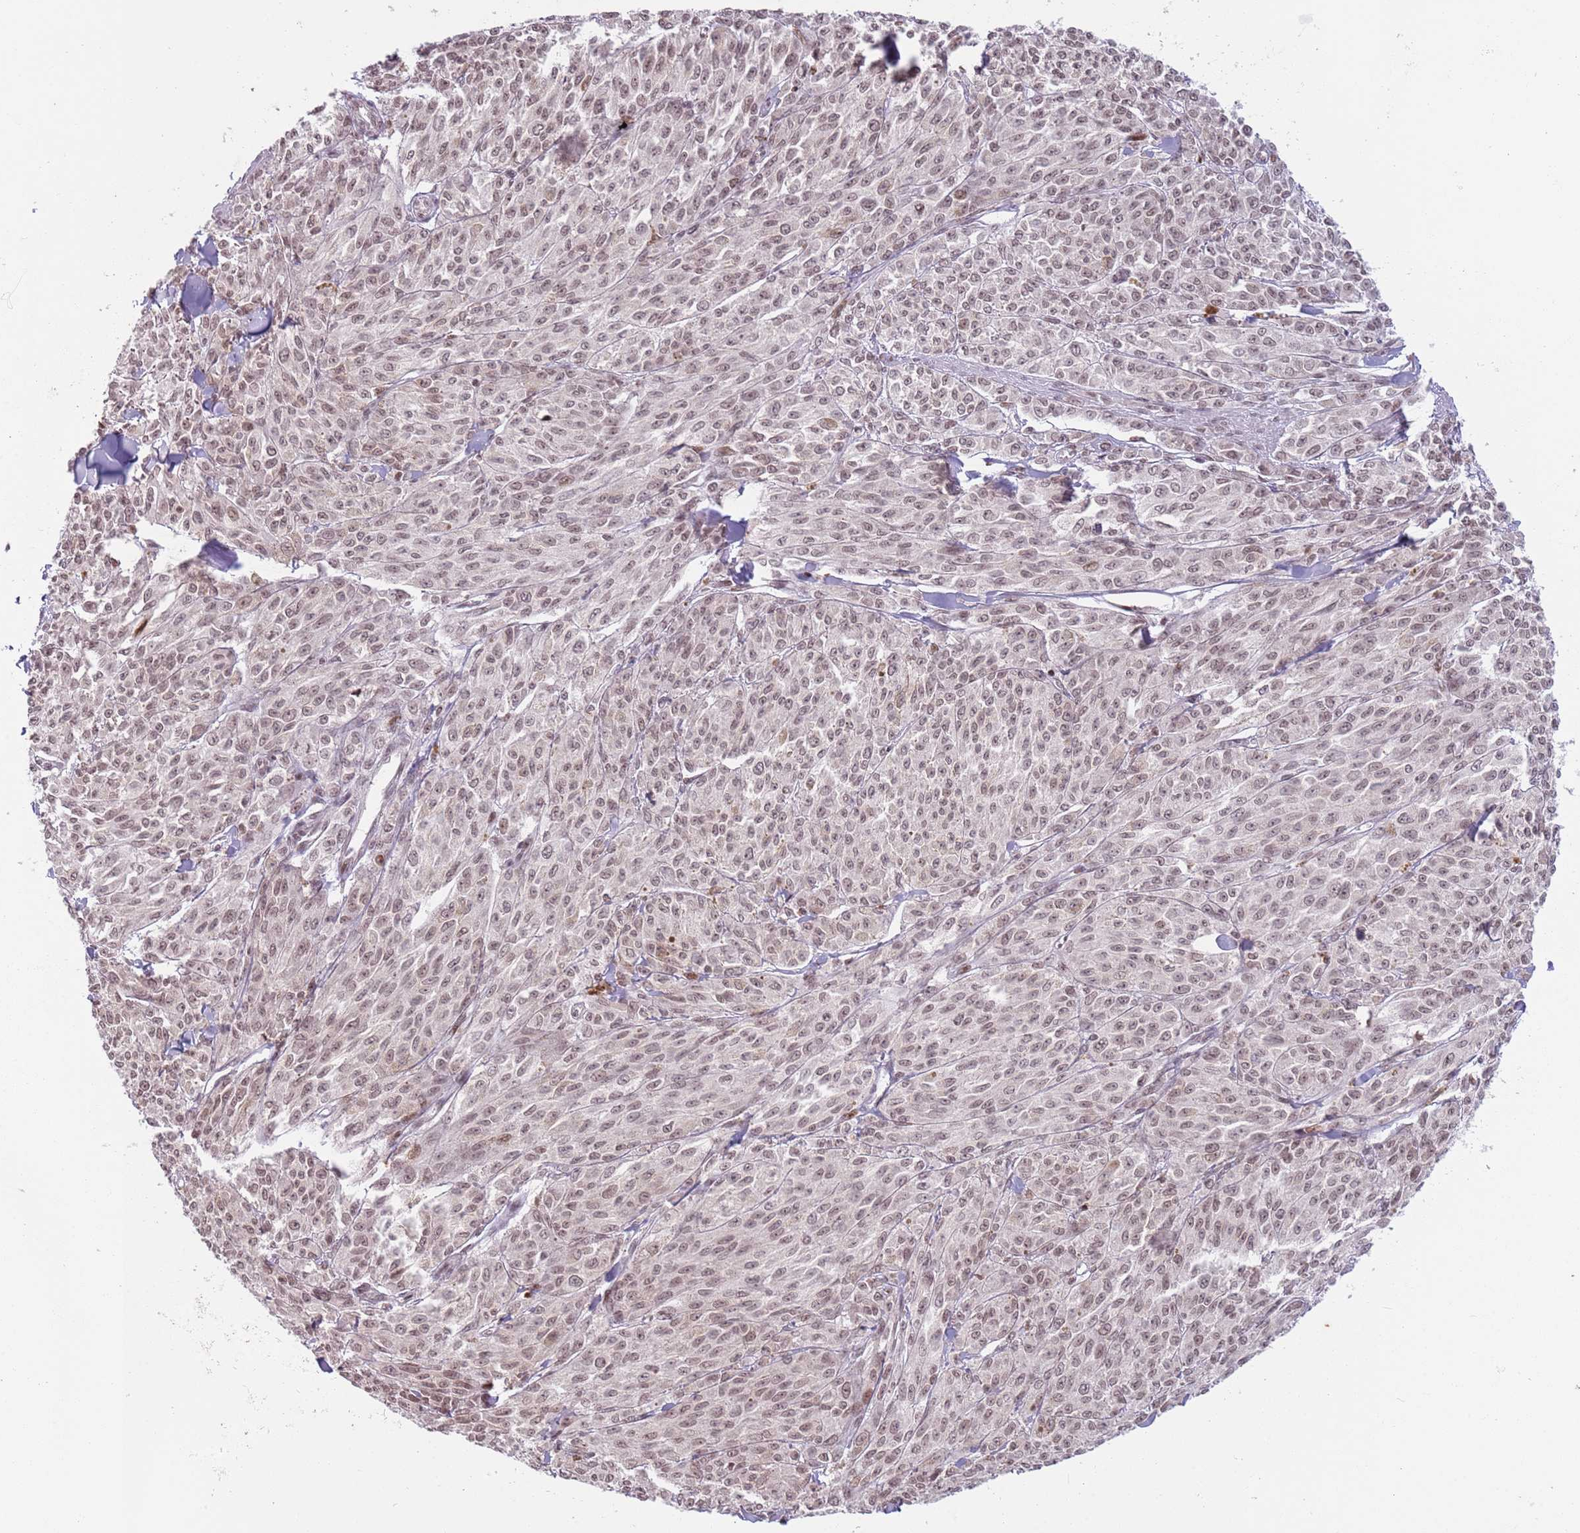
{"staining": {"intensity": "moderate", "quantity": ">75%", "location": "nuclear"}, "tissue": "melanoma", "cell_type": "Tumor cells", "image_type": "cancer", "snomed": [{"axis": "morphology", "description": "Malignant melanoma, NOS"}, {"axis": "topography", "description": "Skin"}], "caption": "Malignant melanoma stained for a protein displays moderate nuclear positivity in tumor cells. (DAB (3,3'-diaminobenzidine) = brown stain, brightfield microscopy at high magnification).", "gene": "SH3RF3", "patient": {"sex": "female", "age": 52}}